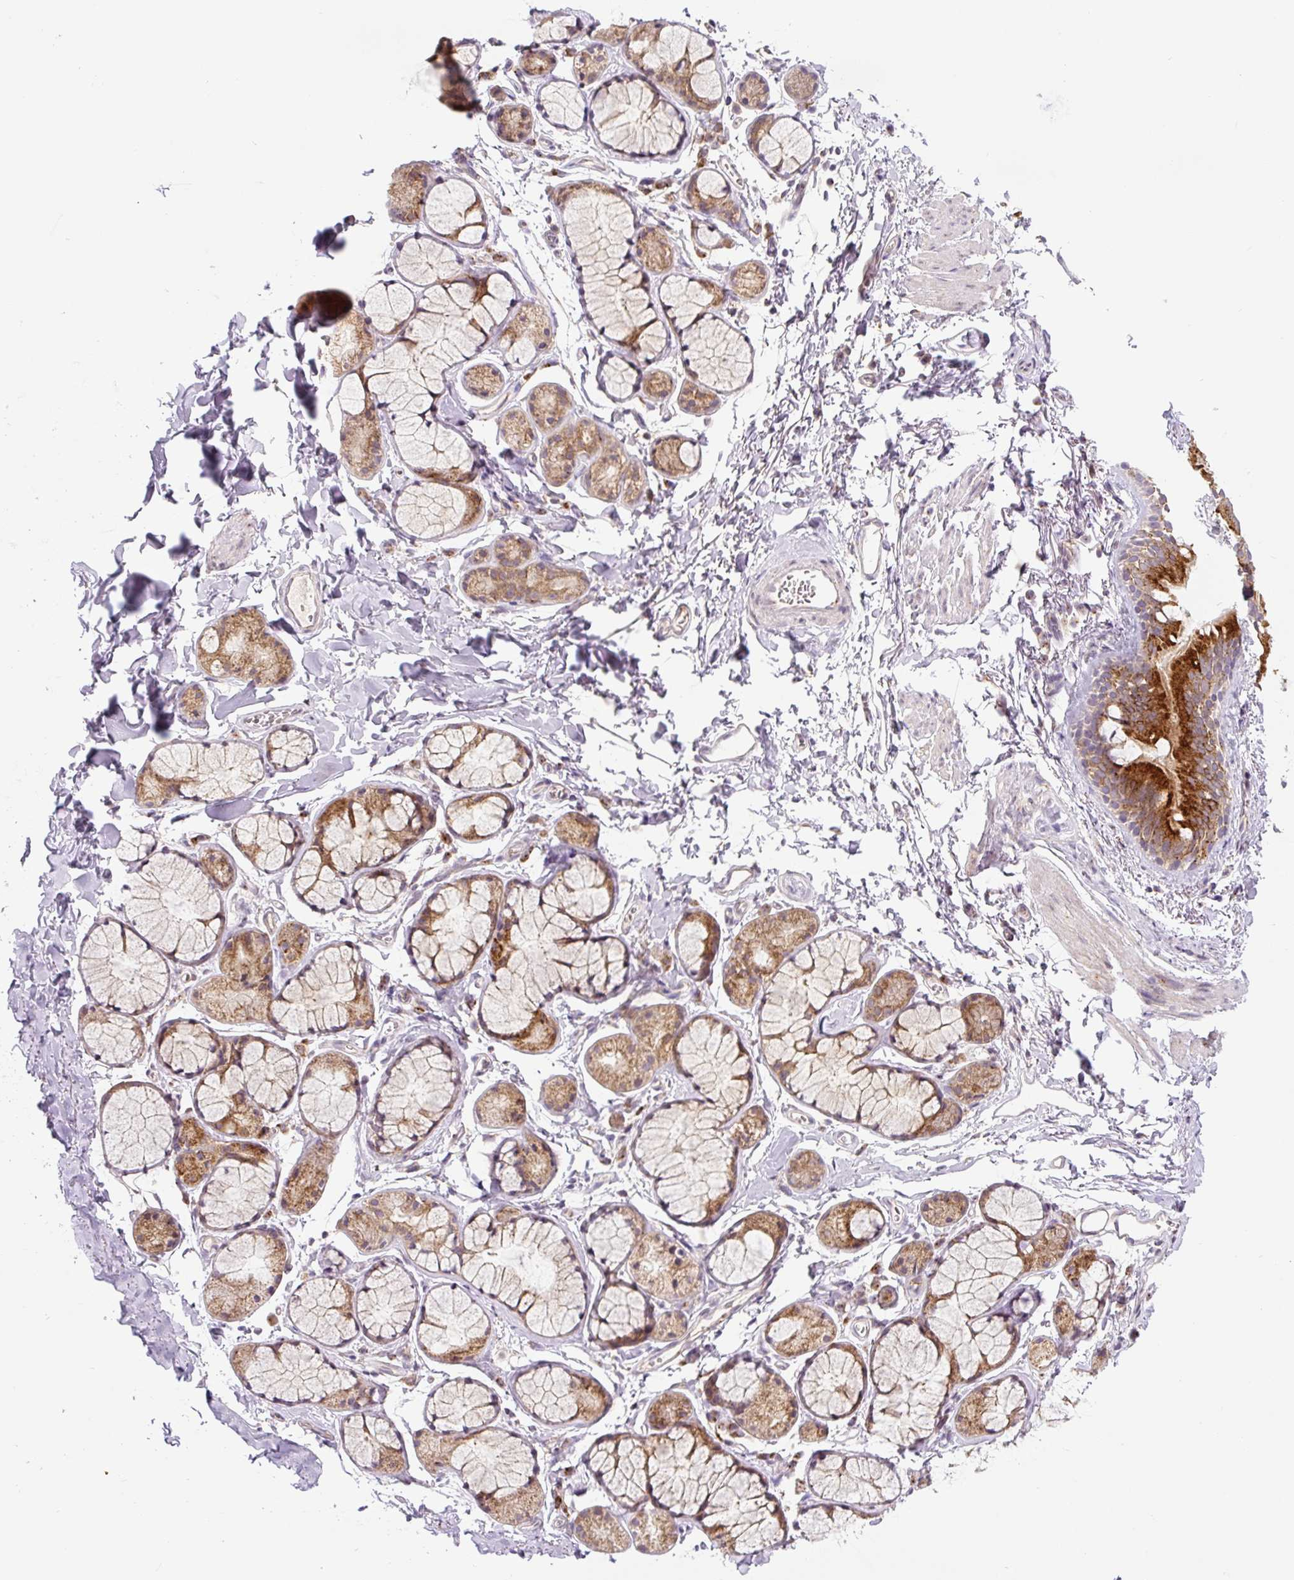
{"staining": {"intensity": "negative", "quantity": "none", "location": "none"}, "tissue": "adipose tissue", "cell_type": "Adipocytes", "image_type": "normal", "snomed": [{"axis": "morphology", "description": "Normal tissue, NOS"}, {"axis": "topography", "description": "Cartilage tissue"}, {"axis": "topography", "description": "Bronchus"}, {"axis": "topography", "description": "Peripheral nerve tissue"}], "caption": "A high-resolution photomicrograph shows immunohistochemistry (IHC) staining of unremarkable adipose tissue, which exhibits no significant positivity in adipocytes.", "gene": "PCM1", "patient": {"sex": "female", "age": 59}}